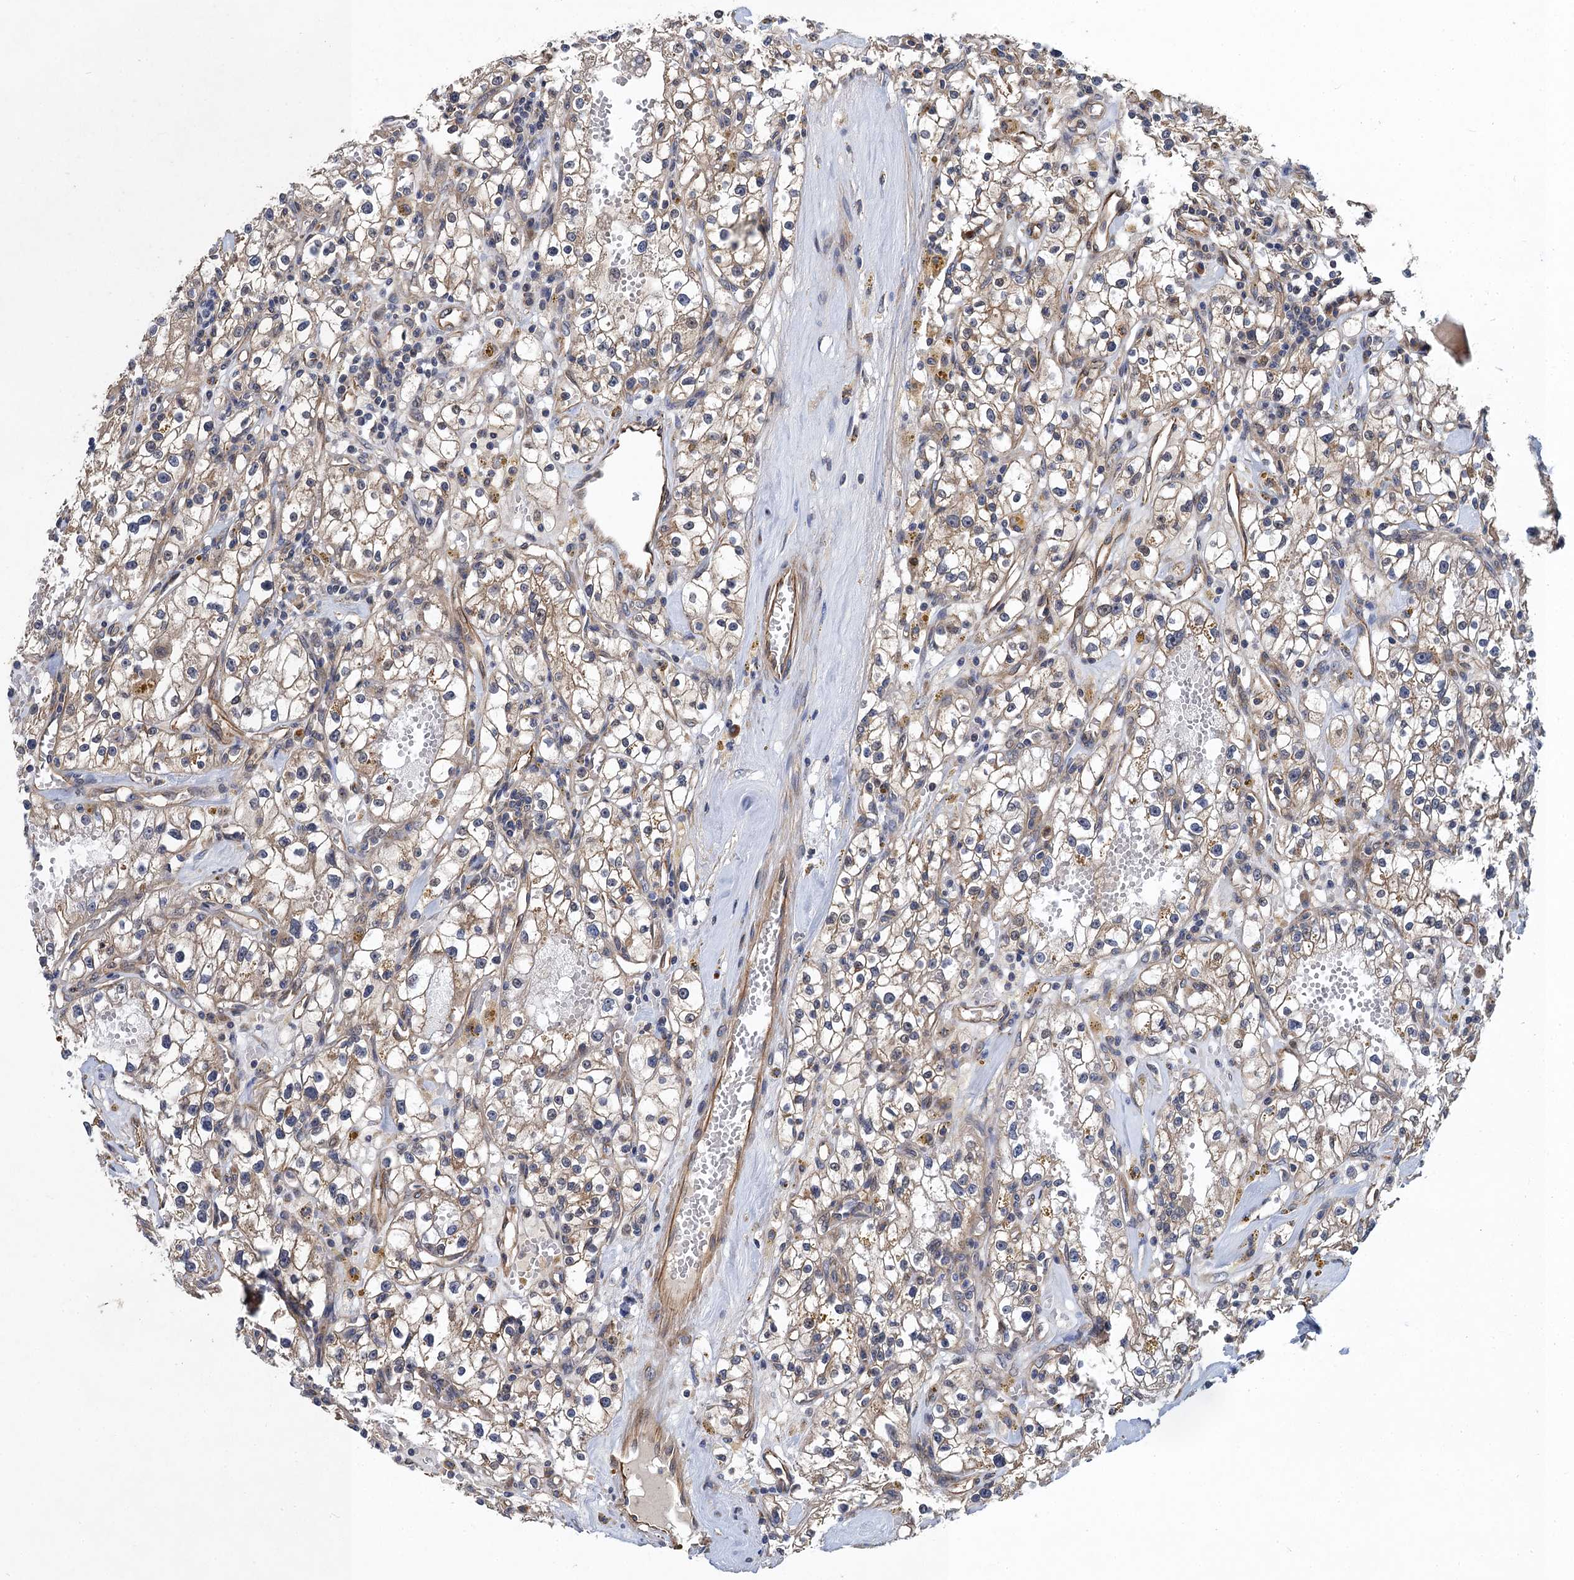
{"staining": {"intensity": "weak", "quantity": "<25%", "location": "cytoplasmic/membranous"}, "tissue": "renal cancer", "cell_type": "Tumor cells", "image_type": "cancer", "snomed": [{"axis": "morphology", "description": "Adenocarcinoma, NOS"}, {"axis": "topography", "description": "Kidney"}], "caption": "Protein analysis of renal cancer (adenocarcinoma) reveals no significant positivity in tumor cells. (IHC, brightfield microscopy, high magnification).", "gene": "PJA2", "patient": {"sex": "male", "age": 56}}